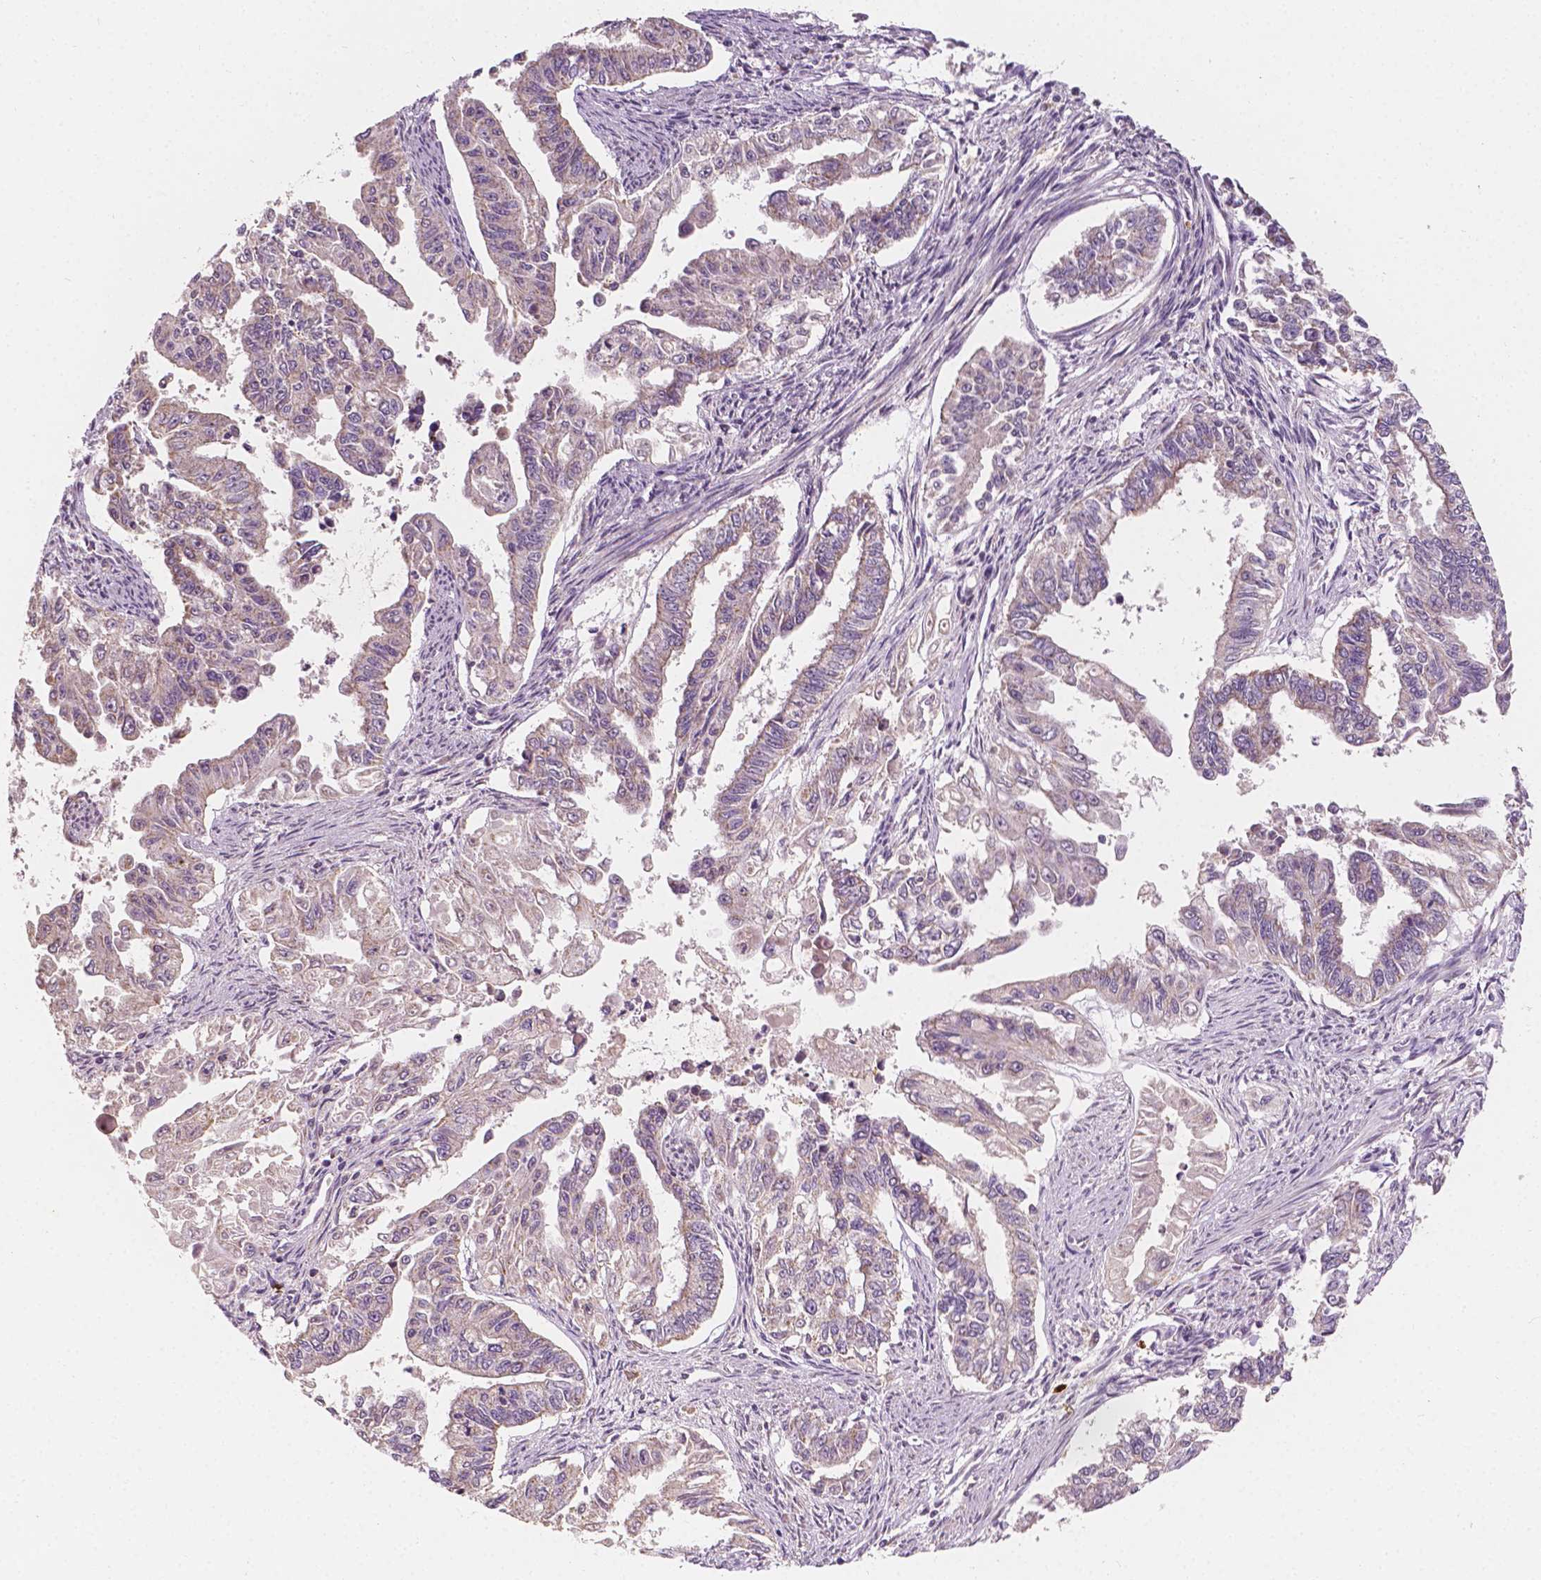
{"staining": {"intensity": "negative", "quantity": "none", "location": "none"}, "tissue": "endometrial cancer", "cell_type": "Tumor cells", "image_type": "cancer", "snomed": [{"axis": "morphology", "description": "Adenocarcinoma, NOS"}, {"axis": "topography", "description": "Uterus"}], "caption": "Tumor cells show no significant protein expression in endometrial adenocarcinoma.", "gene": "SIRT2", "patient": {"sex": "female", "age": 59}}